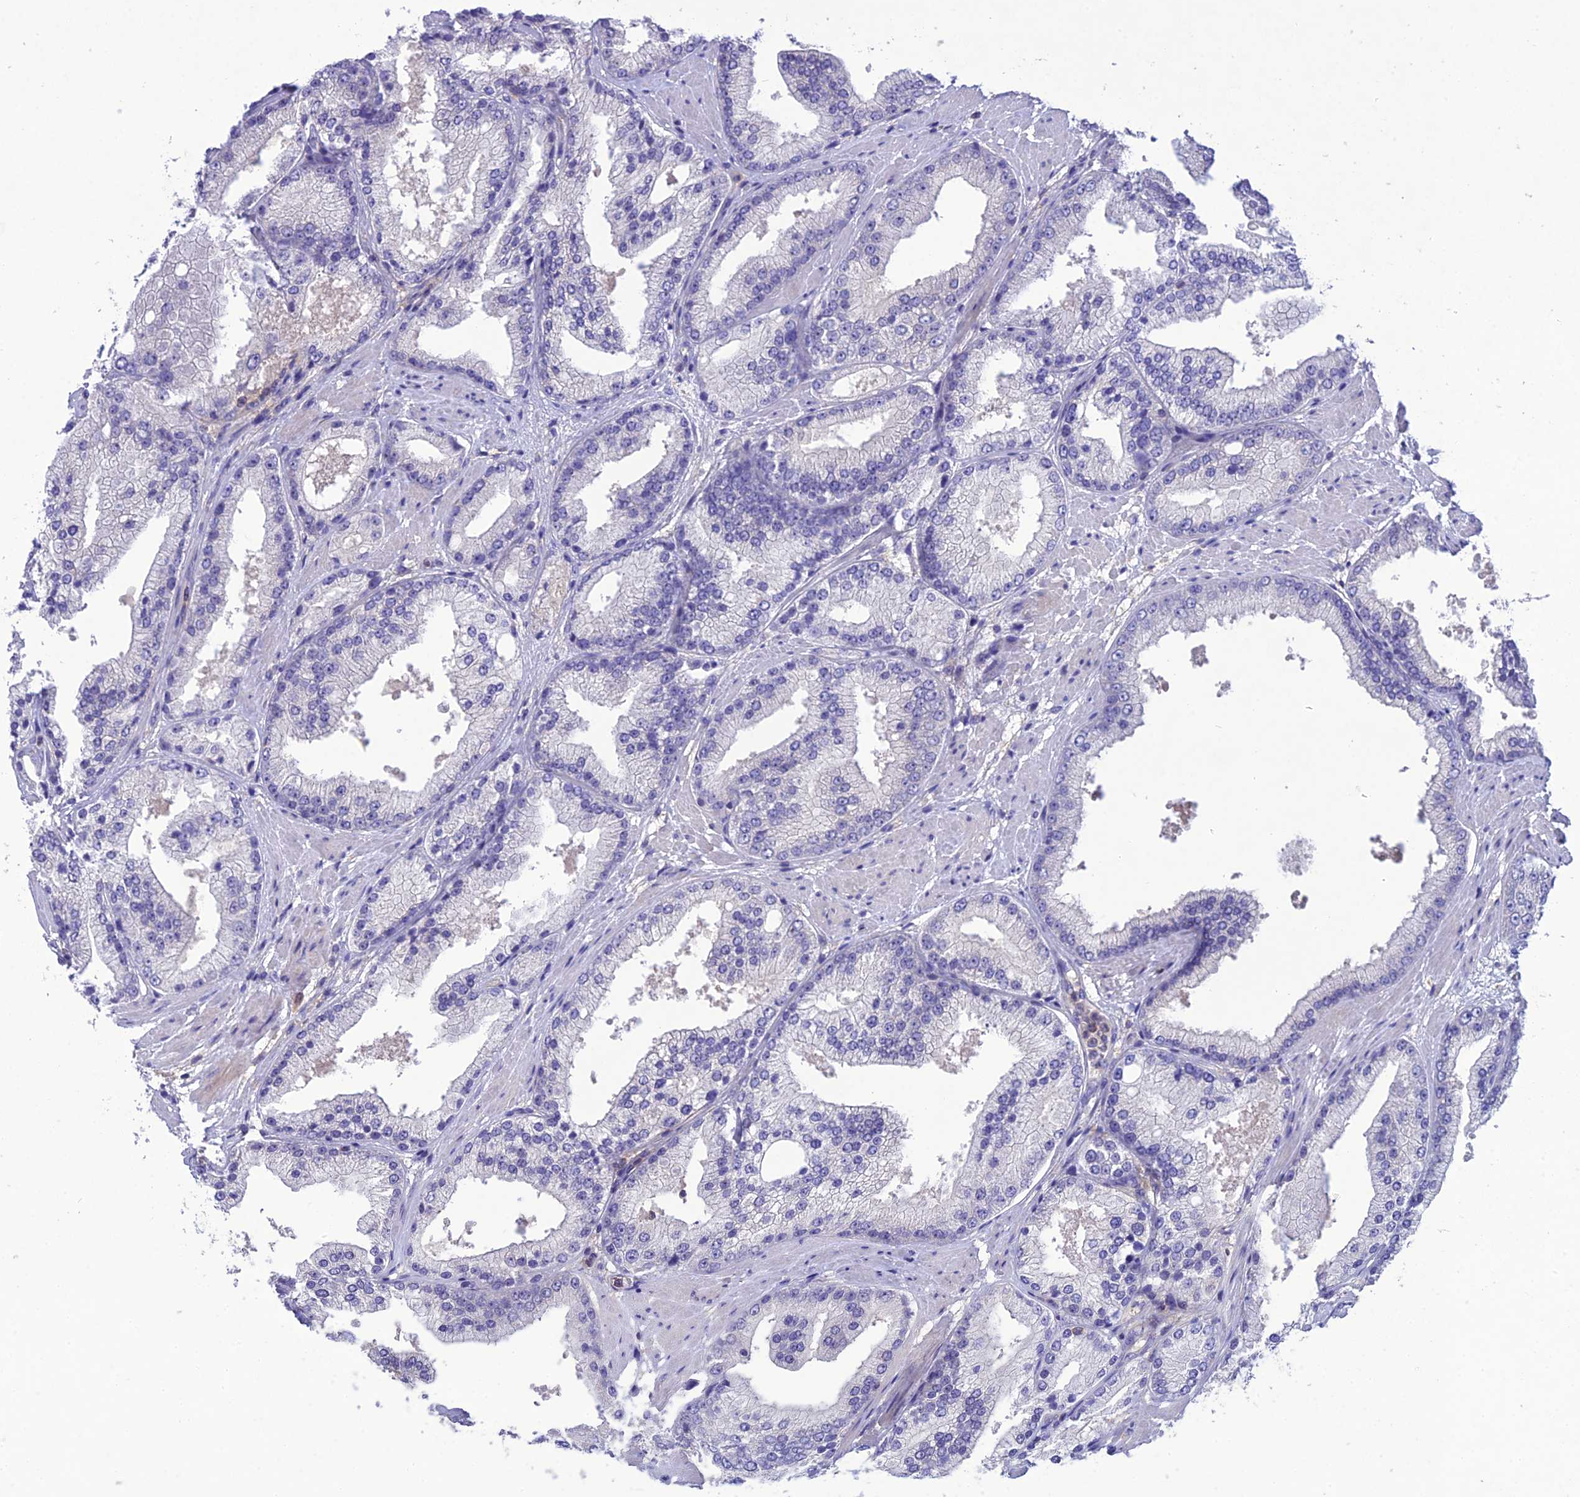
{"staining": {"intensity": "negative", "quantity": "none", "location": "none"}, "tissue": "prostate cancer", "cell_type": "Tumor cells", "image_type": "cancer", "snomed": [{"axis": "morphology", "description": "Adenocarcinoma, Low grade"}, {"axis": "topography", "description": "Prostate"}], "caption": "The histopathology image shows no staining of tumor cells in prostate cancer. (DAB immunohistochemistry (IHC) with hematoxylin counter stain).", "gene": "SNX24", "patient": {"sex": "male", "age": 67}}